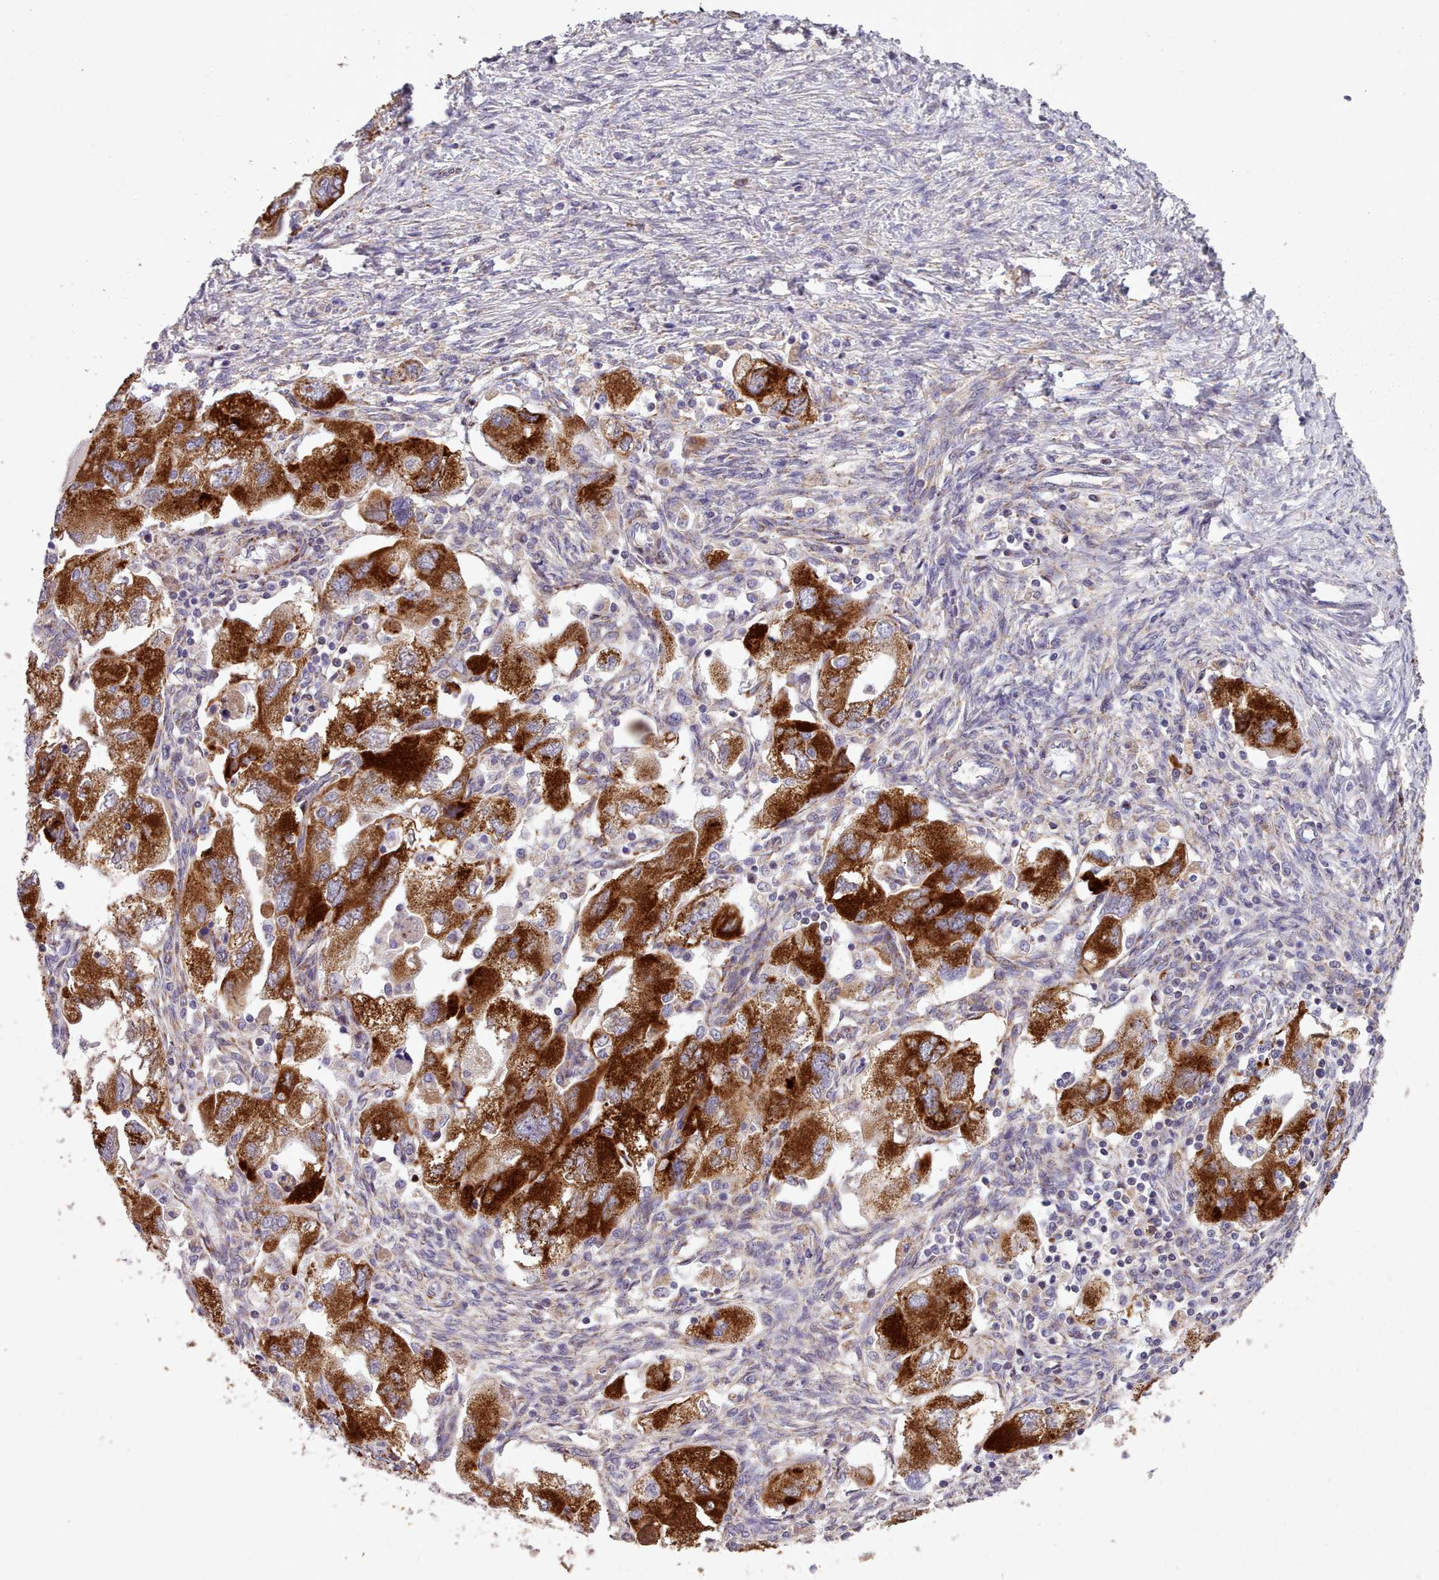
{"staining": {"intensity": "strong", "quantity": ">75%", "location": "cytoplasmic/membranous"}, "tissue": "ovarian cancer", "cell_type": "Tumor cells", "image_type": "cancer", "snomed": [{"axis": "morphology", "description": "Carcinoma, NOS"}, {"axis": "morphology", "description": "Cystadenocarcinoma, serous, NOS"}, {"axis": "topography", "description": "Ovary"}], "caption": "Ovarian serous cystadenocarcinoma stained with IHC shows strong cytoplasmic/membranous positivity in about >75% of tumor cells.", "gene": "FKBP10", "patient": {"sex": "female", "age": 69}}